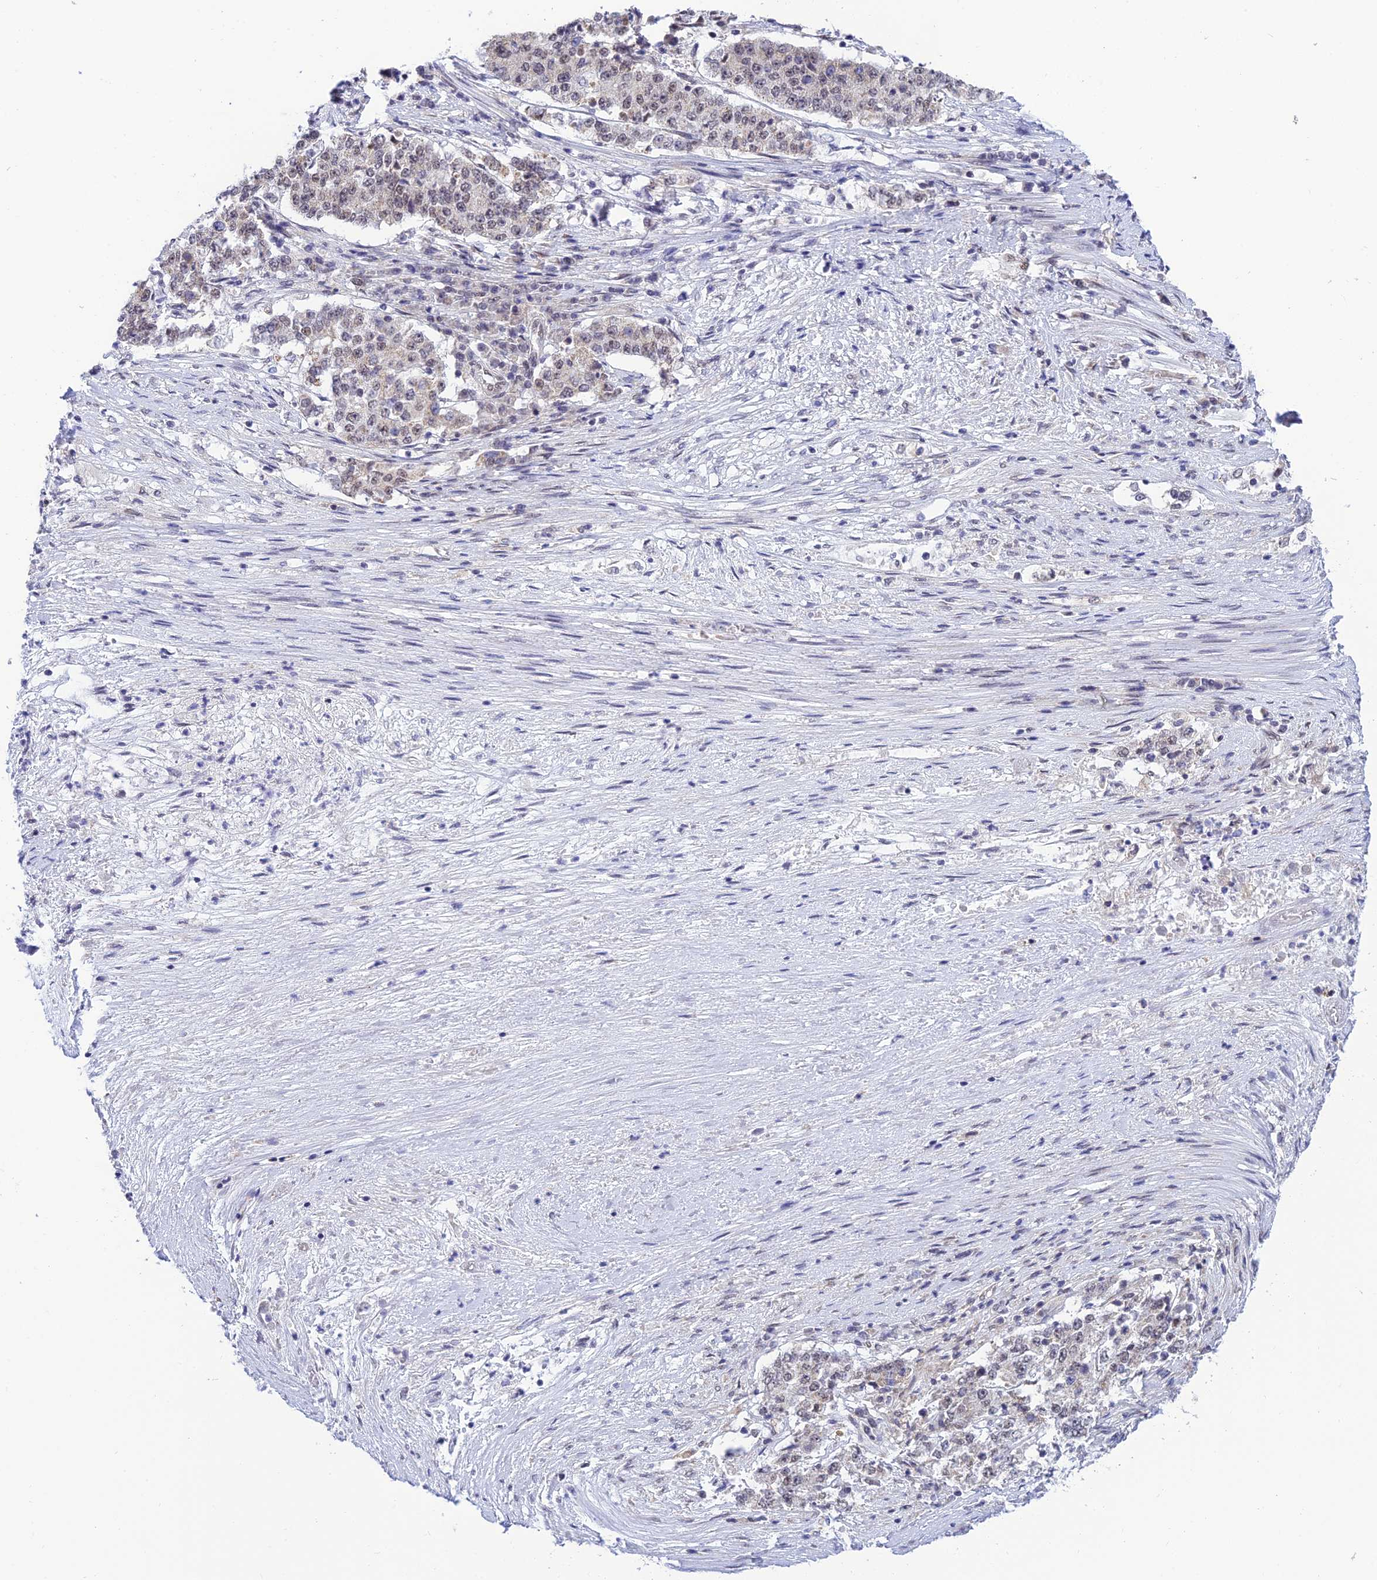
{"staining": {"intensity": "weak", "quantity": "25%-75%", "location": "nuclear"}, "tissue": "stomach cancer", "cell_type": "Tumor cells", "image_type": "cancer", "snomed": [{"axis": "morphology", "description": "Adenocarcinoma, NOS"}, {"axis": "topography", "description": "Stomach"}], "caption": "IHC of human adenocarcinoma (stomach) reveals low levels of weak nuclear positivity in about 25%-75% of tumor cells. IHC stains the protein of interest in brown and the nuclei are stained blue.", "gene": "C2orf49", "patient": {"sex": "male", "age": 59}}